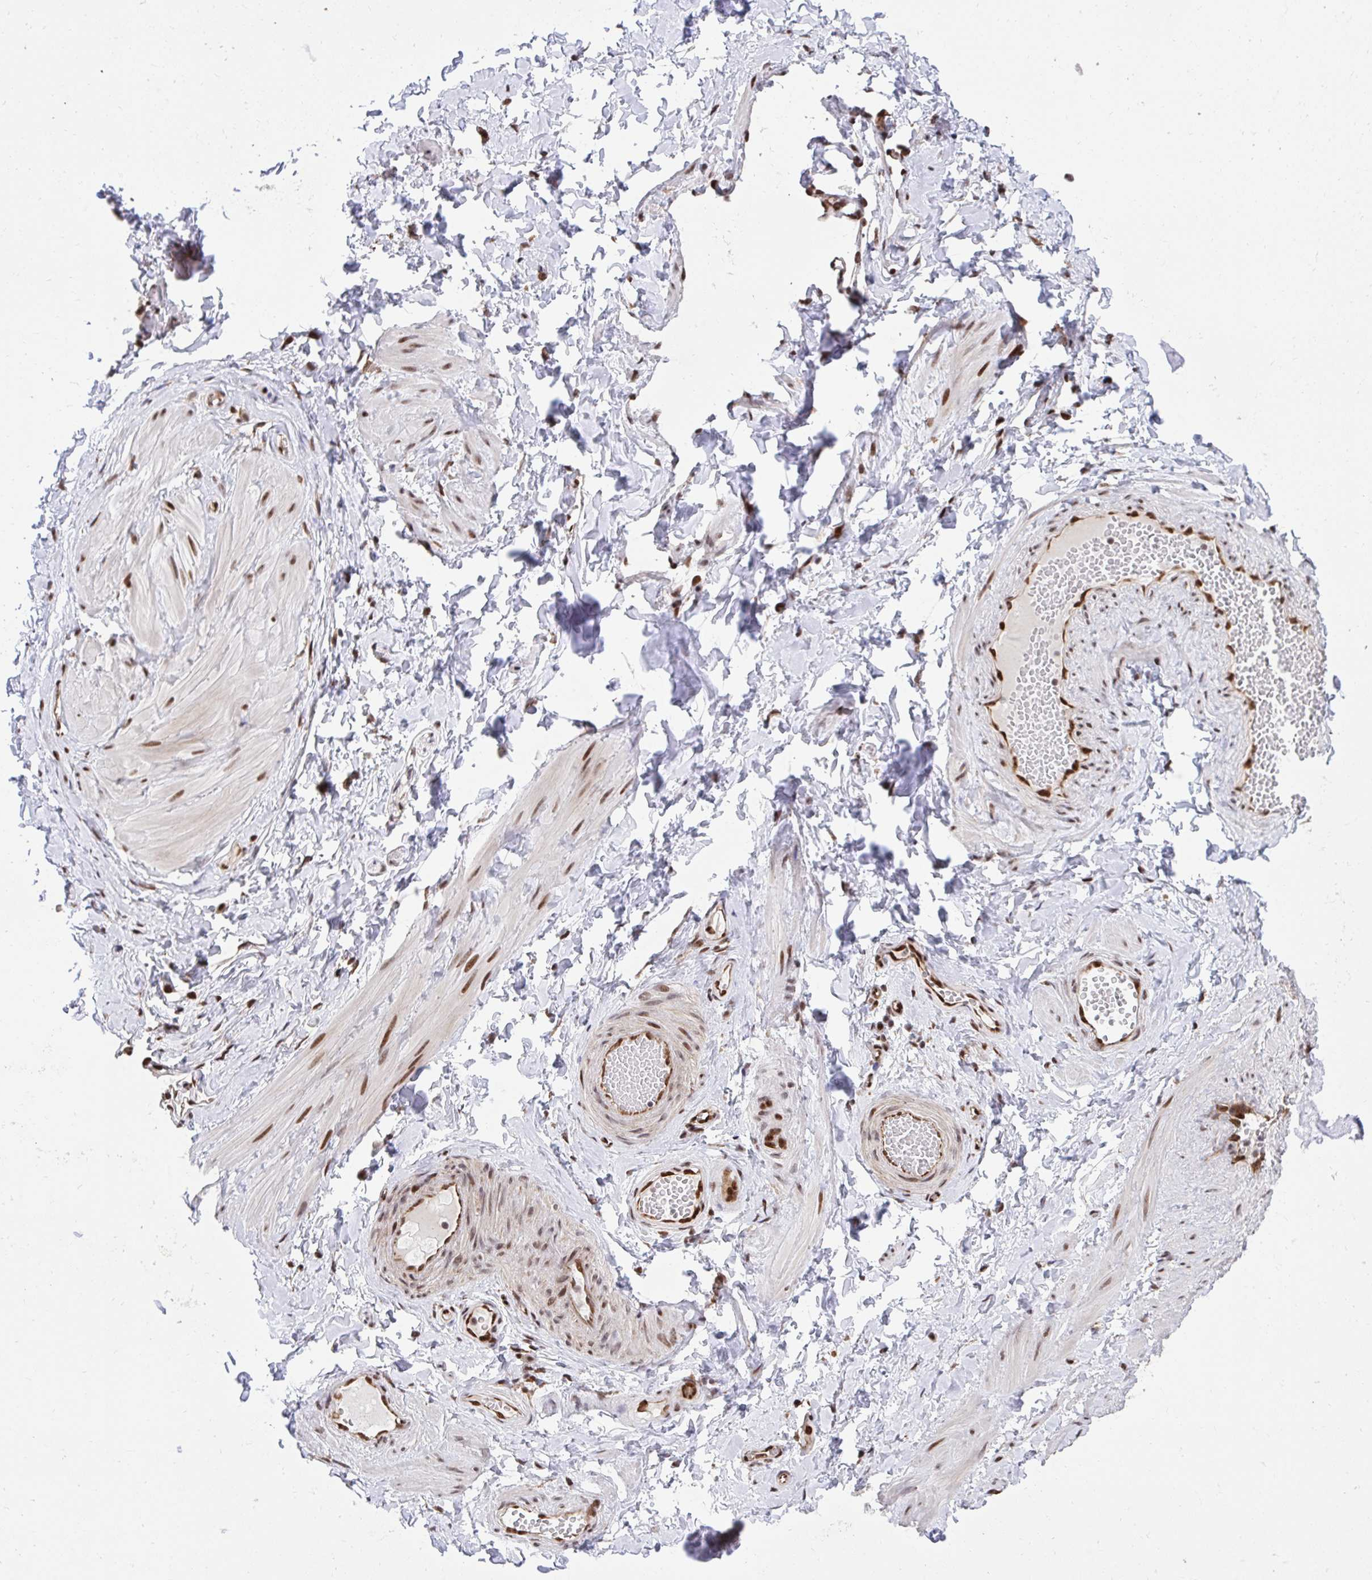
{"staining": {"intensity": "weak", "quantity": "25%-75%", "location": "cytoplasmic/membranous"}, "tissue": "adipose tissue", "cell_type": "Adipocytes", "image_type": "normal", "snomed": [{"axis": "morphology", "description": "Normal tissue, NOS"}, {"axis": "topography", "description": "Epididymis, spermatic cord, NOS"}, {"axis": "topography", "description": "Epididymis"}, {"axis": "topography", "description": "Peripheral nerve tissue"}], "caption": "IHC of normal adipose tissue demonstrates low levels of weak cytoplasmic/membranous positivity in approximately 25%-75% of adipocytes. The protein of interest is stained brown, and the nuclei are stained in blue (DAB IHC with brightfield microscopy, high magnification).", "gene": "HOXA4", "patient": {"sex": "male", "age": 29}}